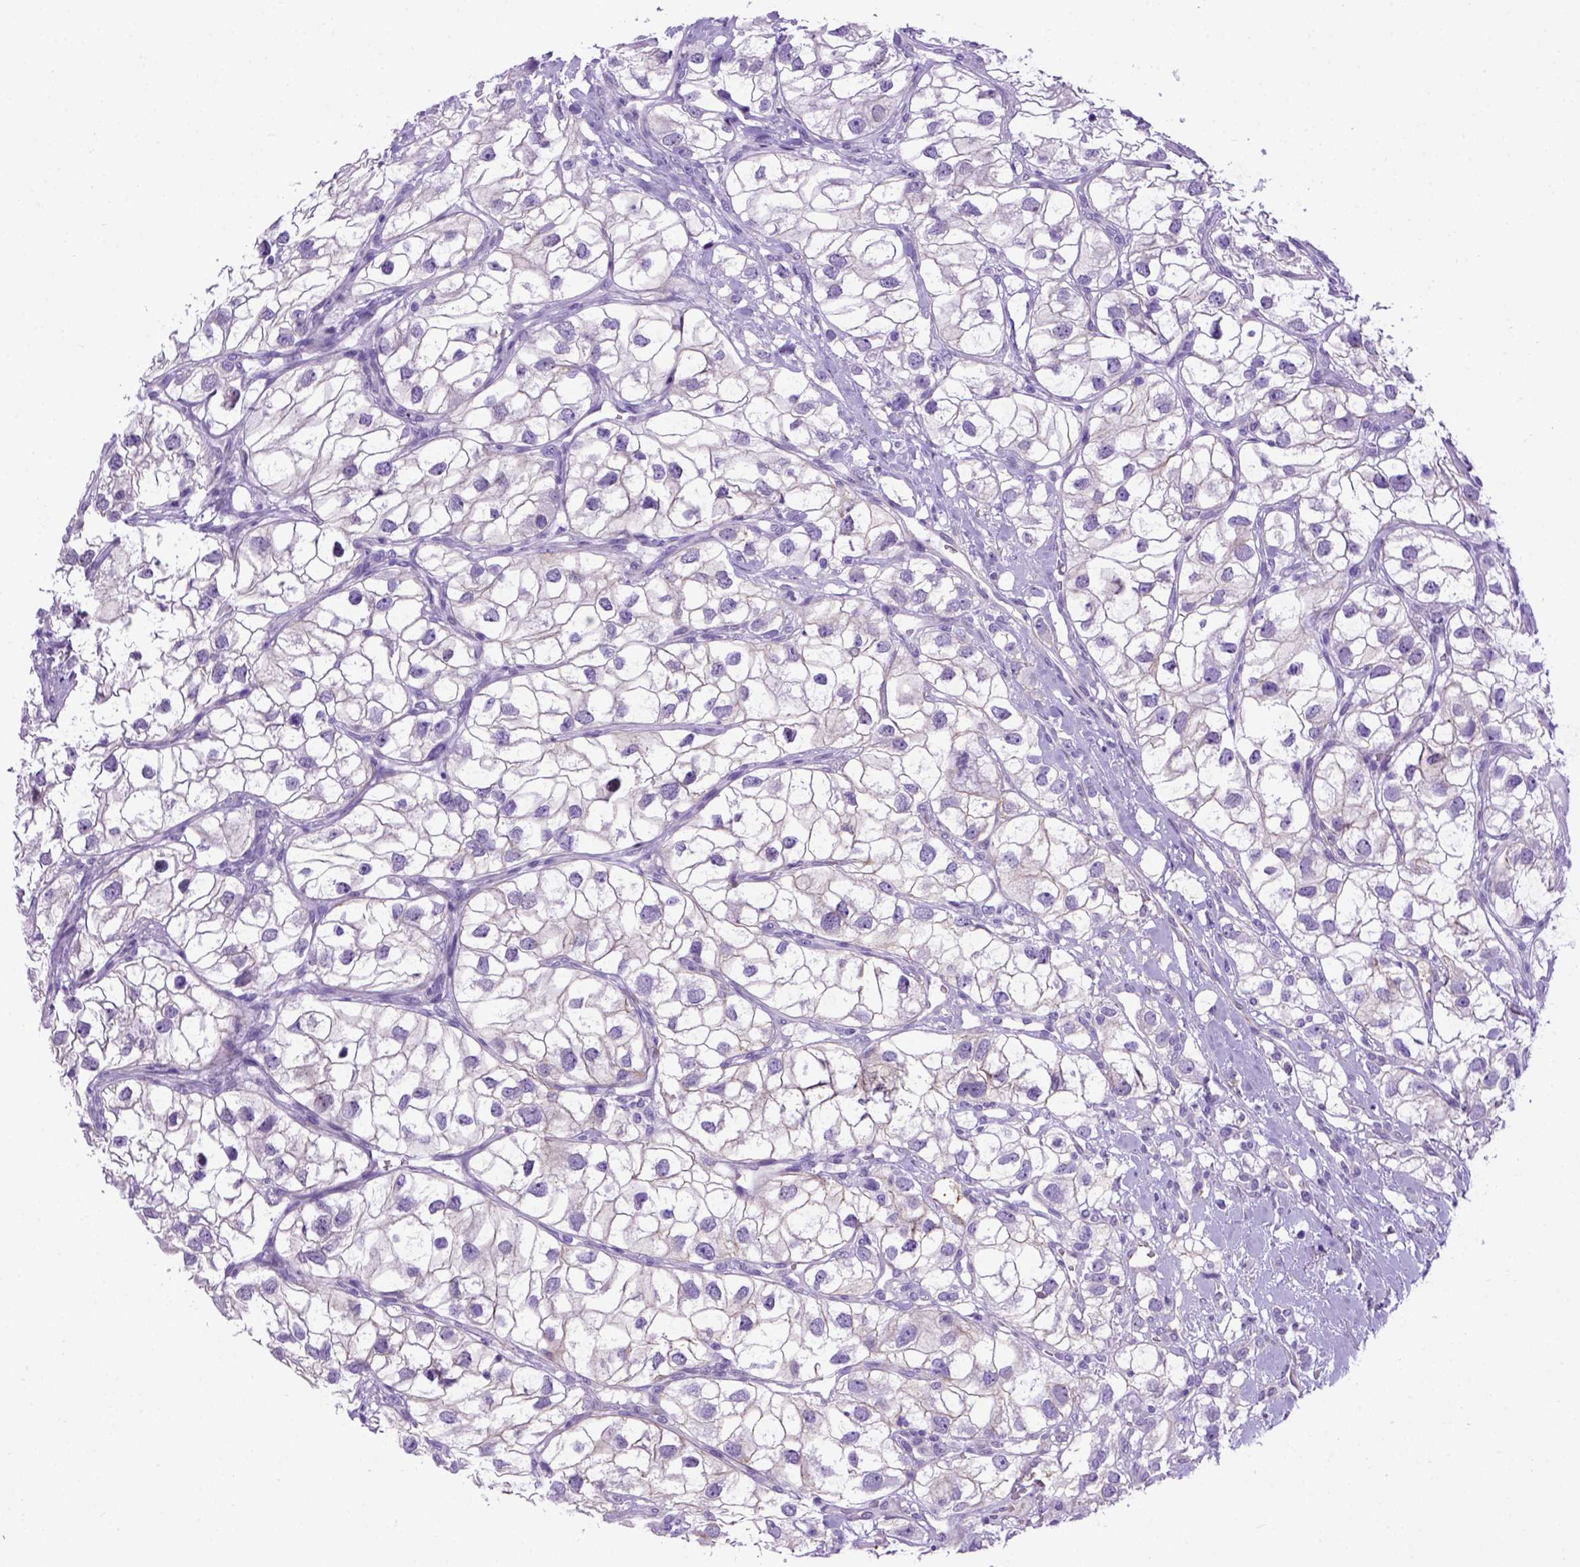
{"staining": {"intensity": "negative", "quantity": "none", "location": "none"}, "tissue": "renal cancer", "cell_type": "Tumor cells", "image_type": "cancer", "snomed": [{"axis": "morphology", "description": "Adenocarcinoma, NOS"}, {"axis": "topography", "description": "Kidney"}], "caption": "Tumor cells show no significant expression in renal adenocarcinoma.", "gene": "ADAM12", "patient": {"sex": "male", "age": 59}}